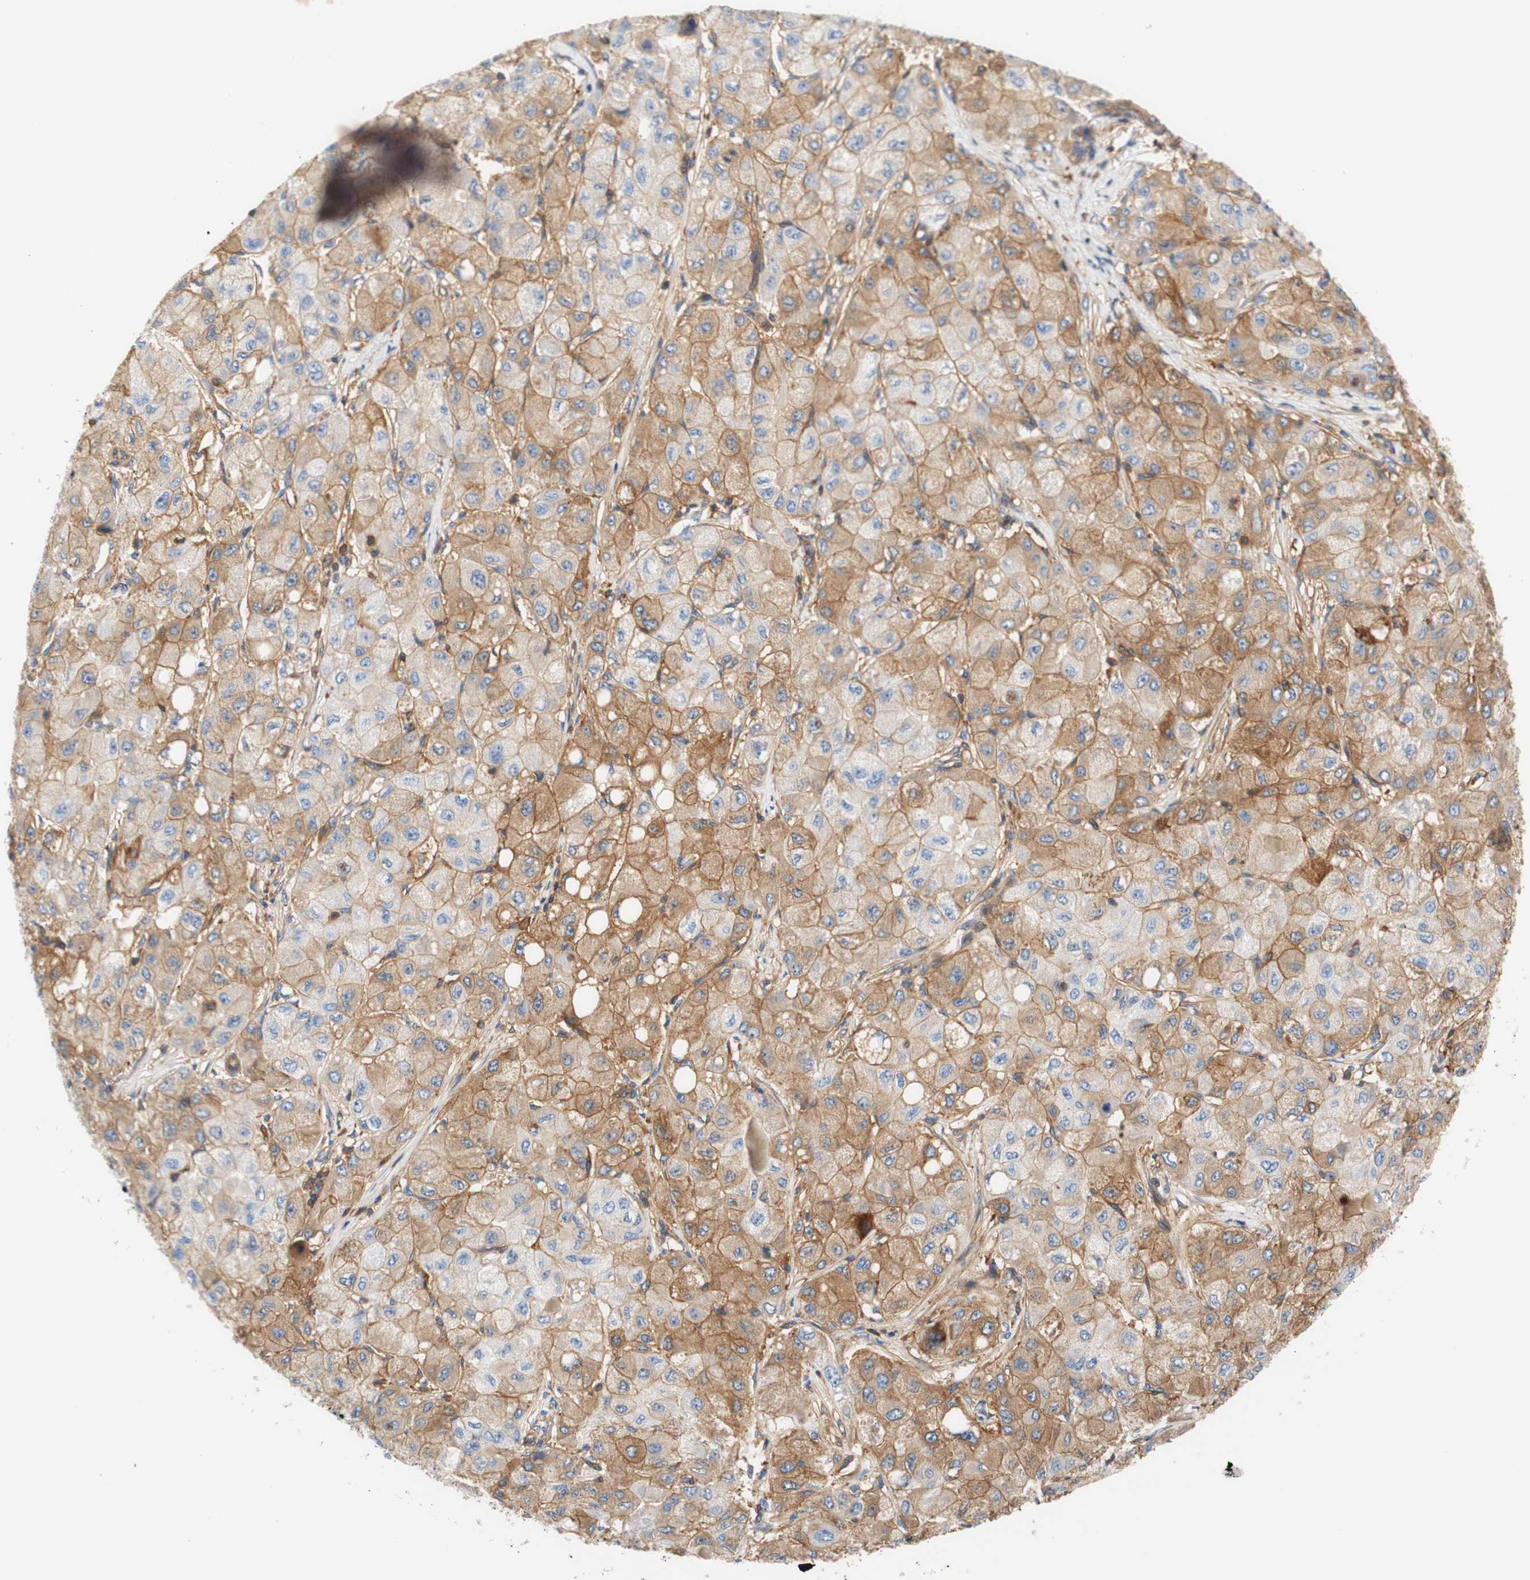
{"staining": {"intensity": "weak", "quantity": "25%-75%", "location": "cytoplasmic/membranous"}, "tissue": "liver cancer", "cell_type": "Tumor cells", "image_type": "cancer", "snomed": [{"axis": "morphology", "description": "Carcinoma, Hepatocellular, NOS"}, {"axis": "topography", "description": "Liver"}], "caption": "This micrograph demonstrates hepatocellular carcinoma (liver) stained with immunohistochemistry to label a protein in brown. The cytoplasmic/membranous of tumor cells show weak positivity for the protein. Nuclei are counter-stained blue.", "gene": "STOM", "patient": {"sex": "male", "age": 80}}